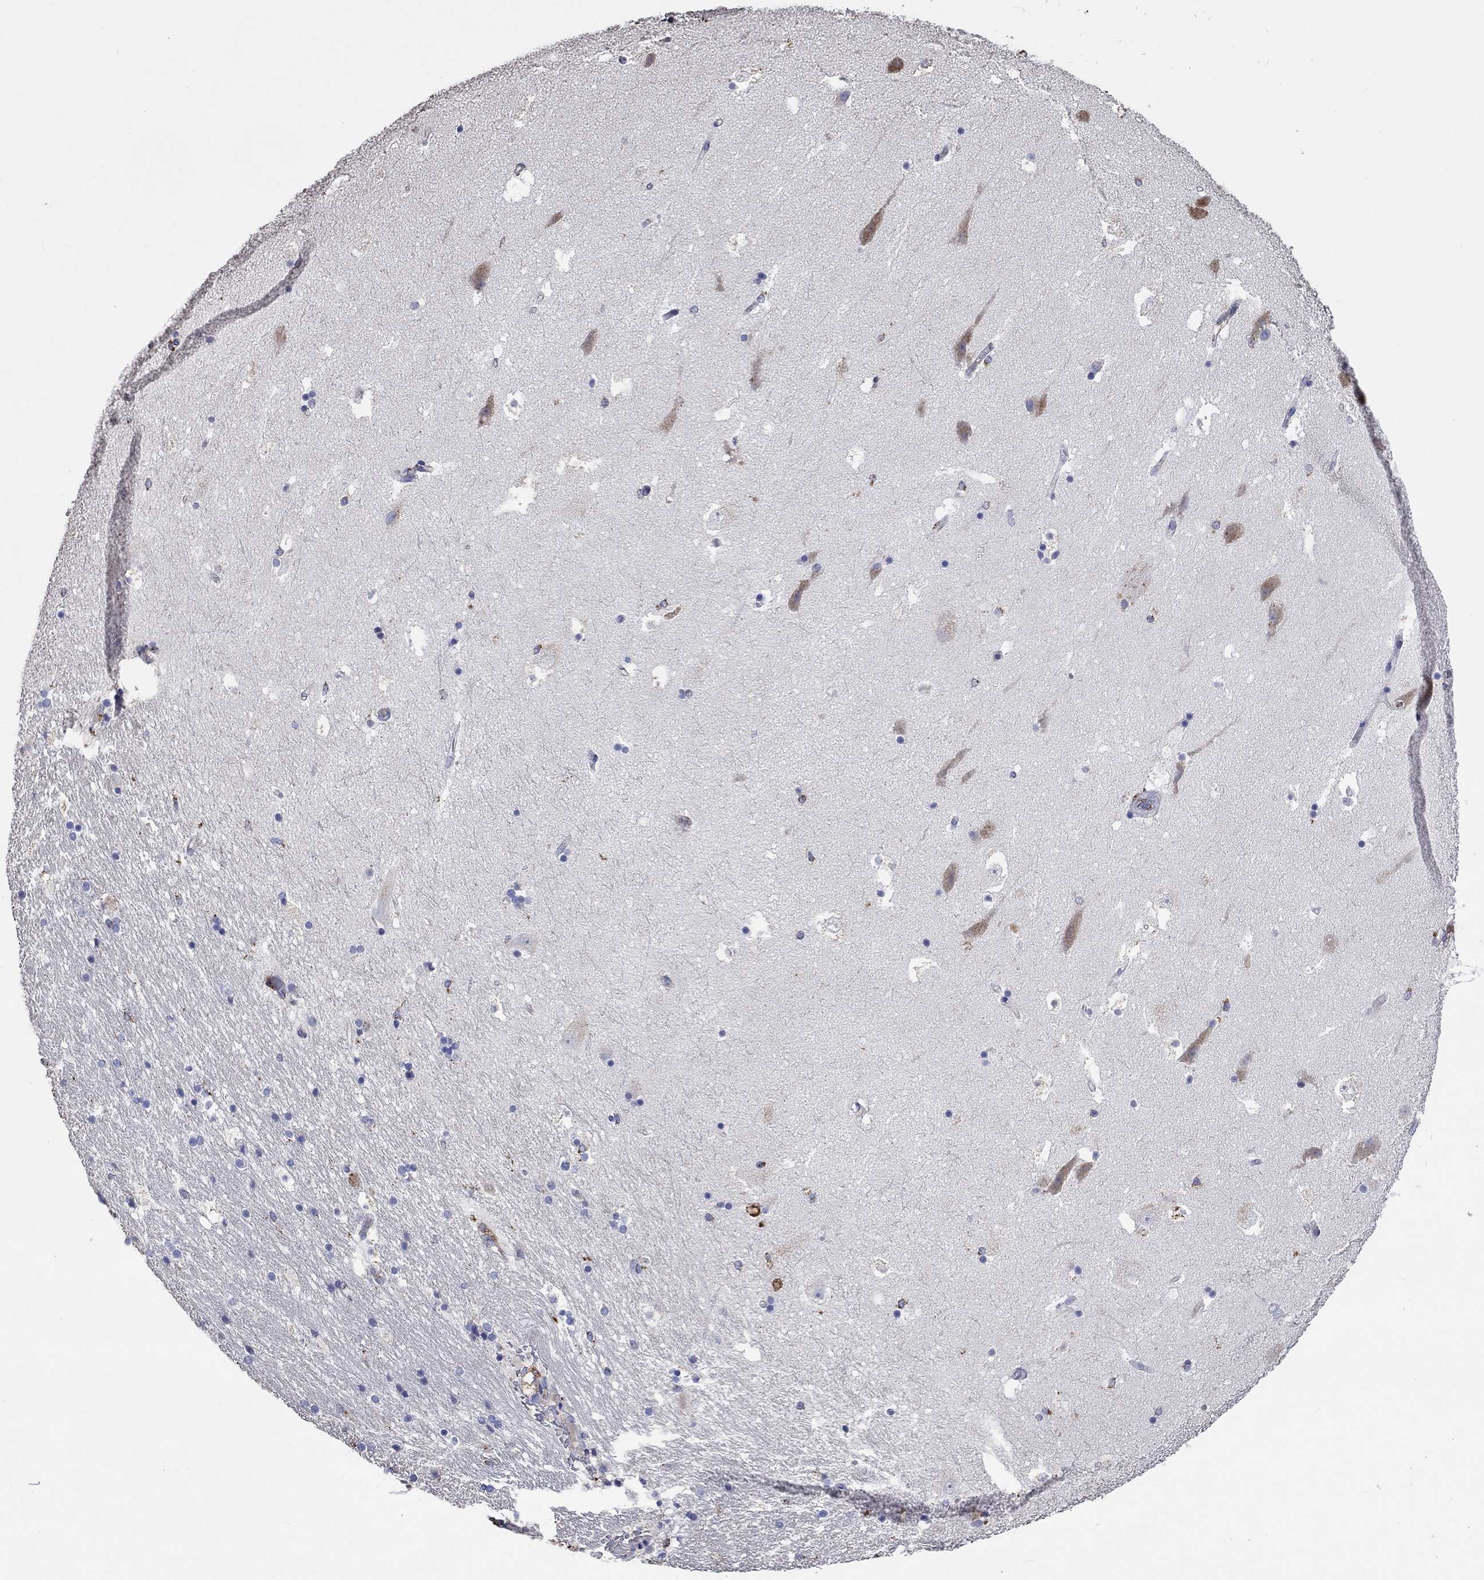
{"staining": {"intensity": "negative", "quantity": "none", "location": "none"}, "tissue": "hippocampus", "cell_type": "Glial cells", "image_type": "normal", "snomed": [{"axis": "morphology", "description": "Normal tissue, NOS"}, {"axis": "topography", "description": "Hippocampus"}], "caption": "IHC photomicrograph of benign hippocampus: human hippocampus stained with DAB (3,3'-diaminobenzidine) reveals no significant protein expression in glial cells.", "gene": "CTSB", "patient": {"sex": "male", "age": 51}}